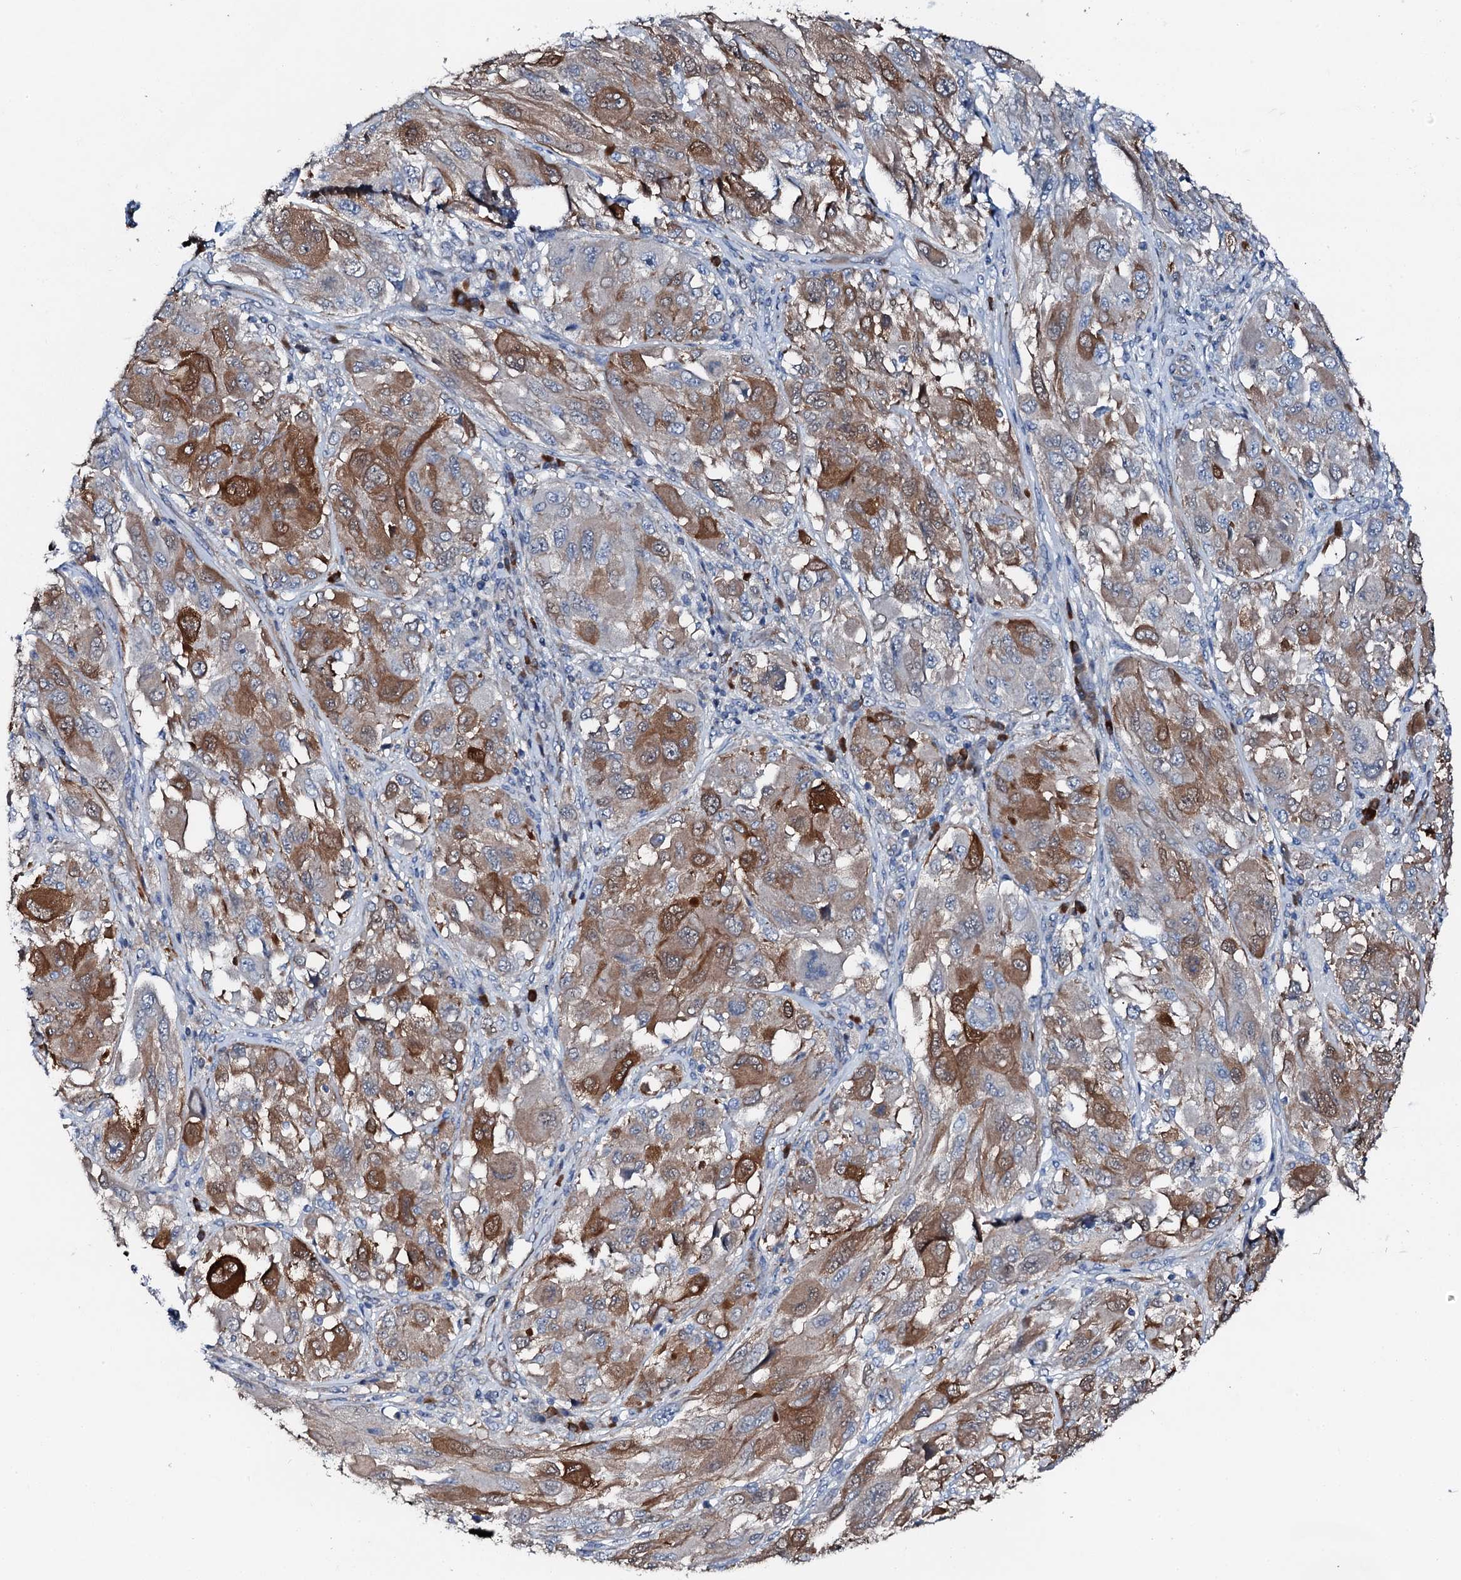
{"staining": {"intensity": "moderate", "quantity": ">75%", "location": "cytoplasmic/membranous"}, "tissue": "melanoma", "cell_type": "Tumor cells", "image_type": "cancer", "snomed": [{"axis": "morphology", "description": "Malignant melanoma, NOS"}, {"axis": "topography", "description": "Skin"}], "caption": "Immunohistochemical staining of human malignant melanoma demonstrates medium levels of moderate cytoplasmic/membranous protein expression in about >75% of tumor cells. Nuclei are stained in blue.", "gene": "GFOD2", "patient": {"sex": "female", "age": 91}}